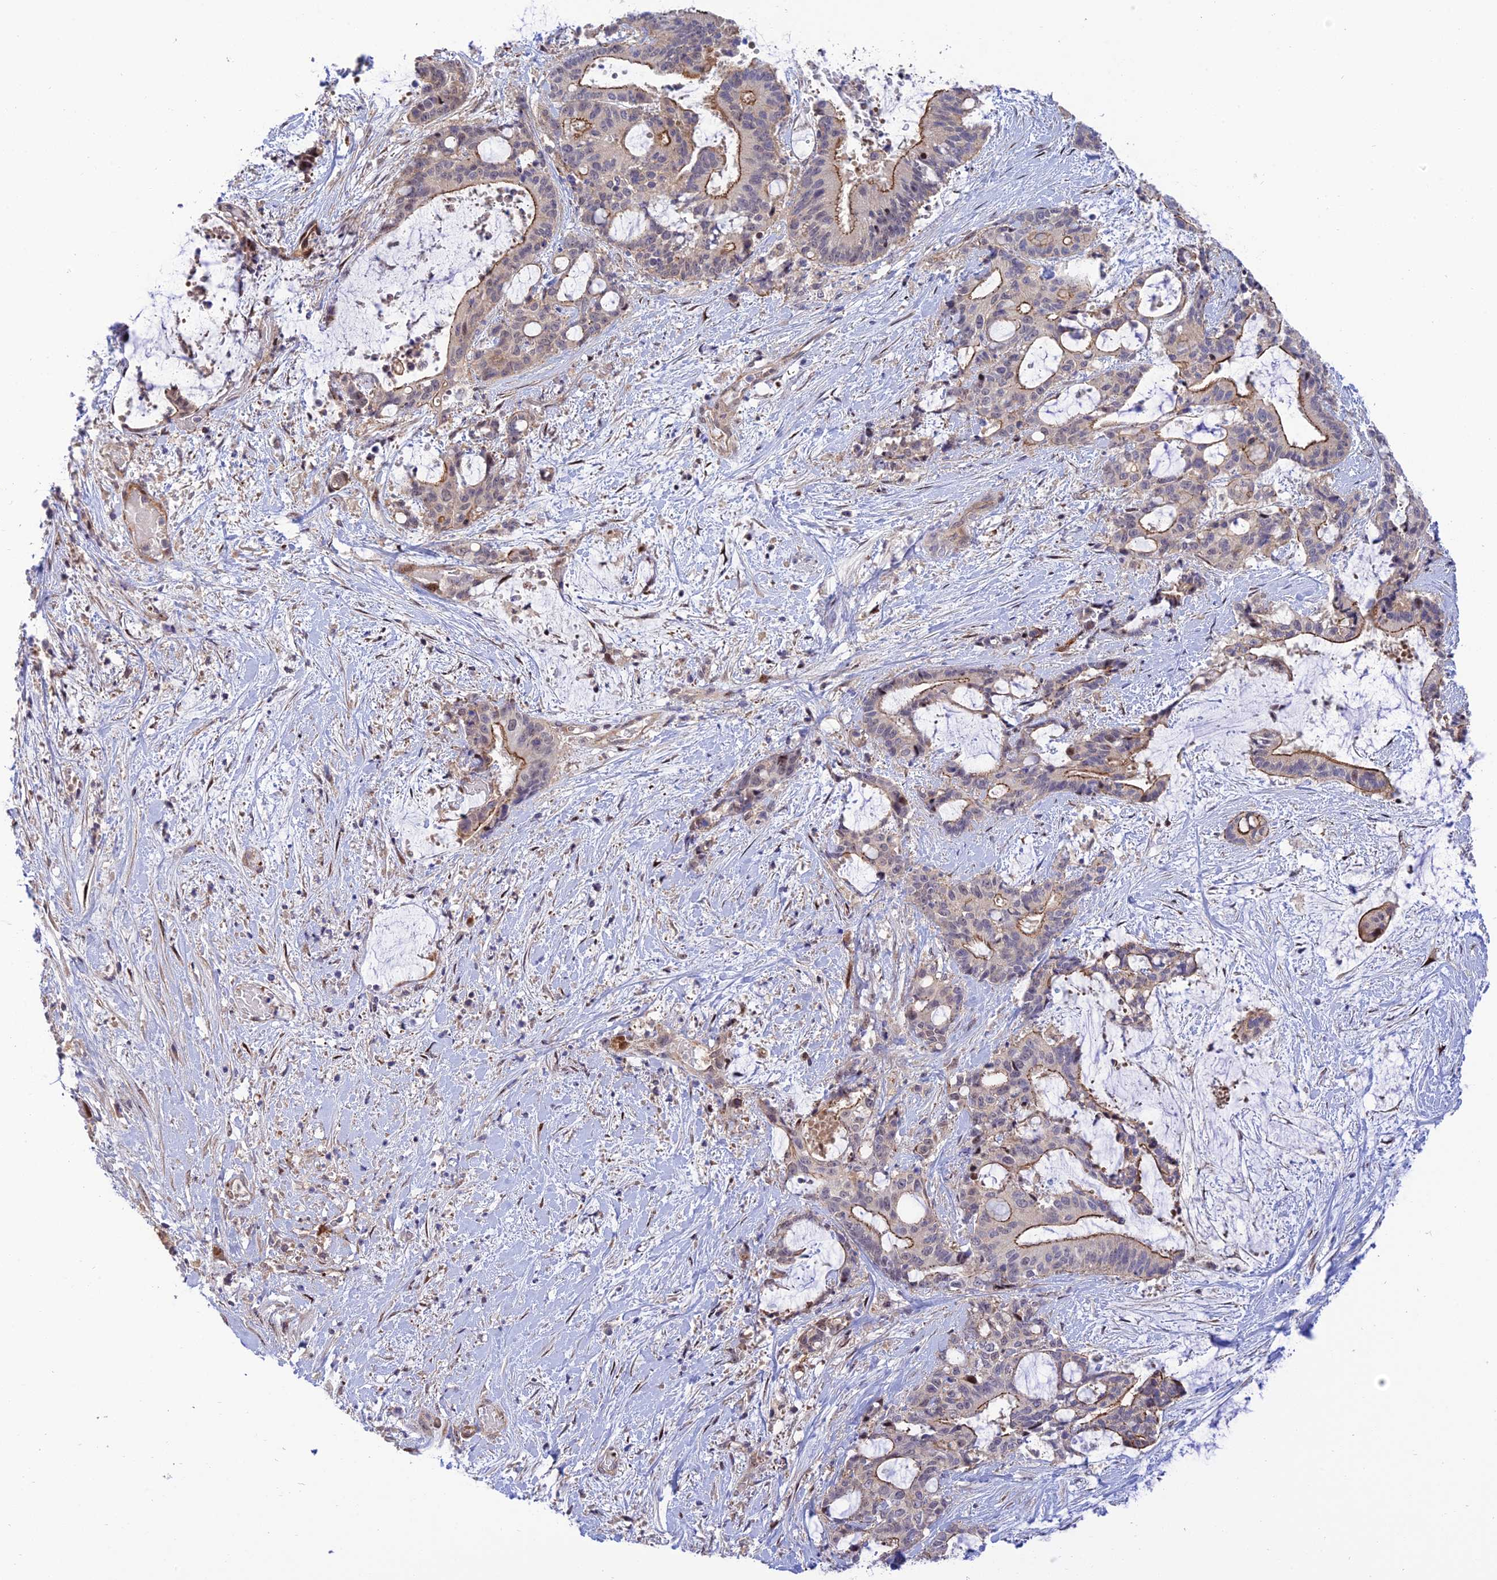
{"staining": {"intensity": "strong", "quantity": "25%-75%", "location": "cytoplasmic/membranous"}, "tissue": "liver cancer", "cell_type": "Tumor cells", "image_type": "cancer", "snomed": [{"axis": "morphology", "description": "Normal tissue, NOS"}, {"axis": "morphology", "description": "Cholangiocarcinoma"}, {"axis": "topography", "description": "Liver"}, {"axis": "topography", "description": "Peripheral nerve tissue"}], "caption": "Cholangiocarcinoma (liver) stained with immunohistochemistry (IHC) demonstrates strong cytoplasmic/membranous staining in about 25%-75% of tumor cells.", "gene": "ZNF584", "patient": {"sex": "female", "age": 73}}